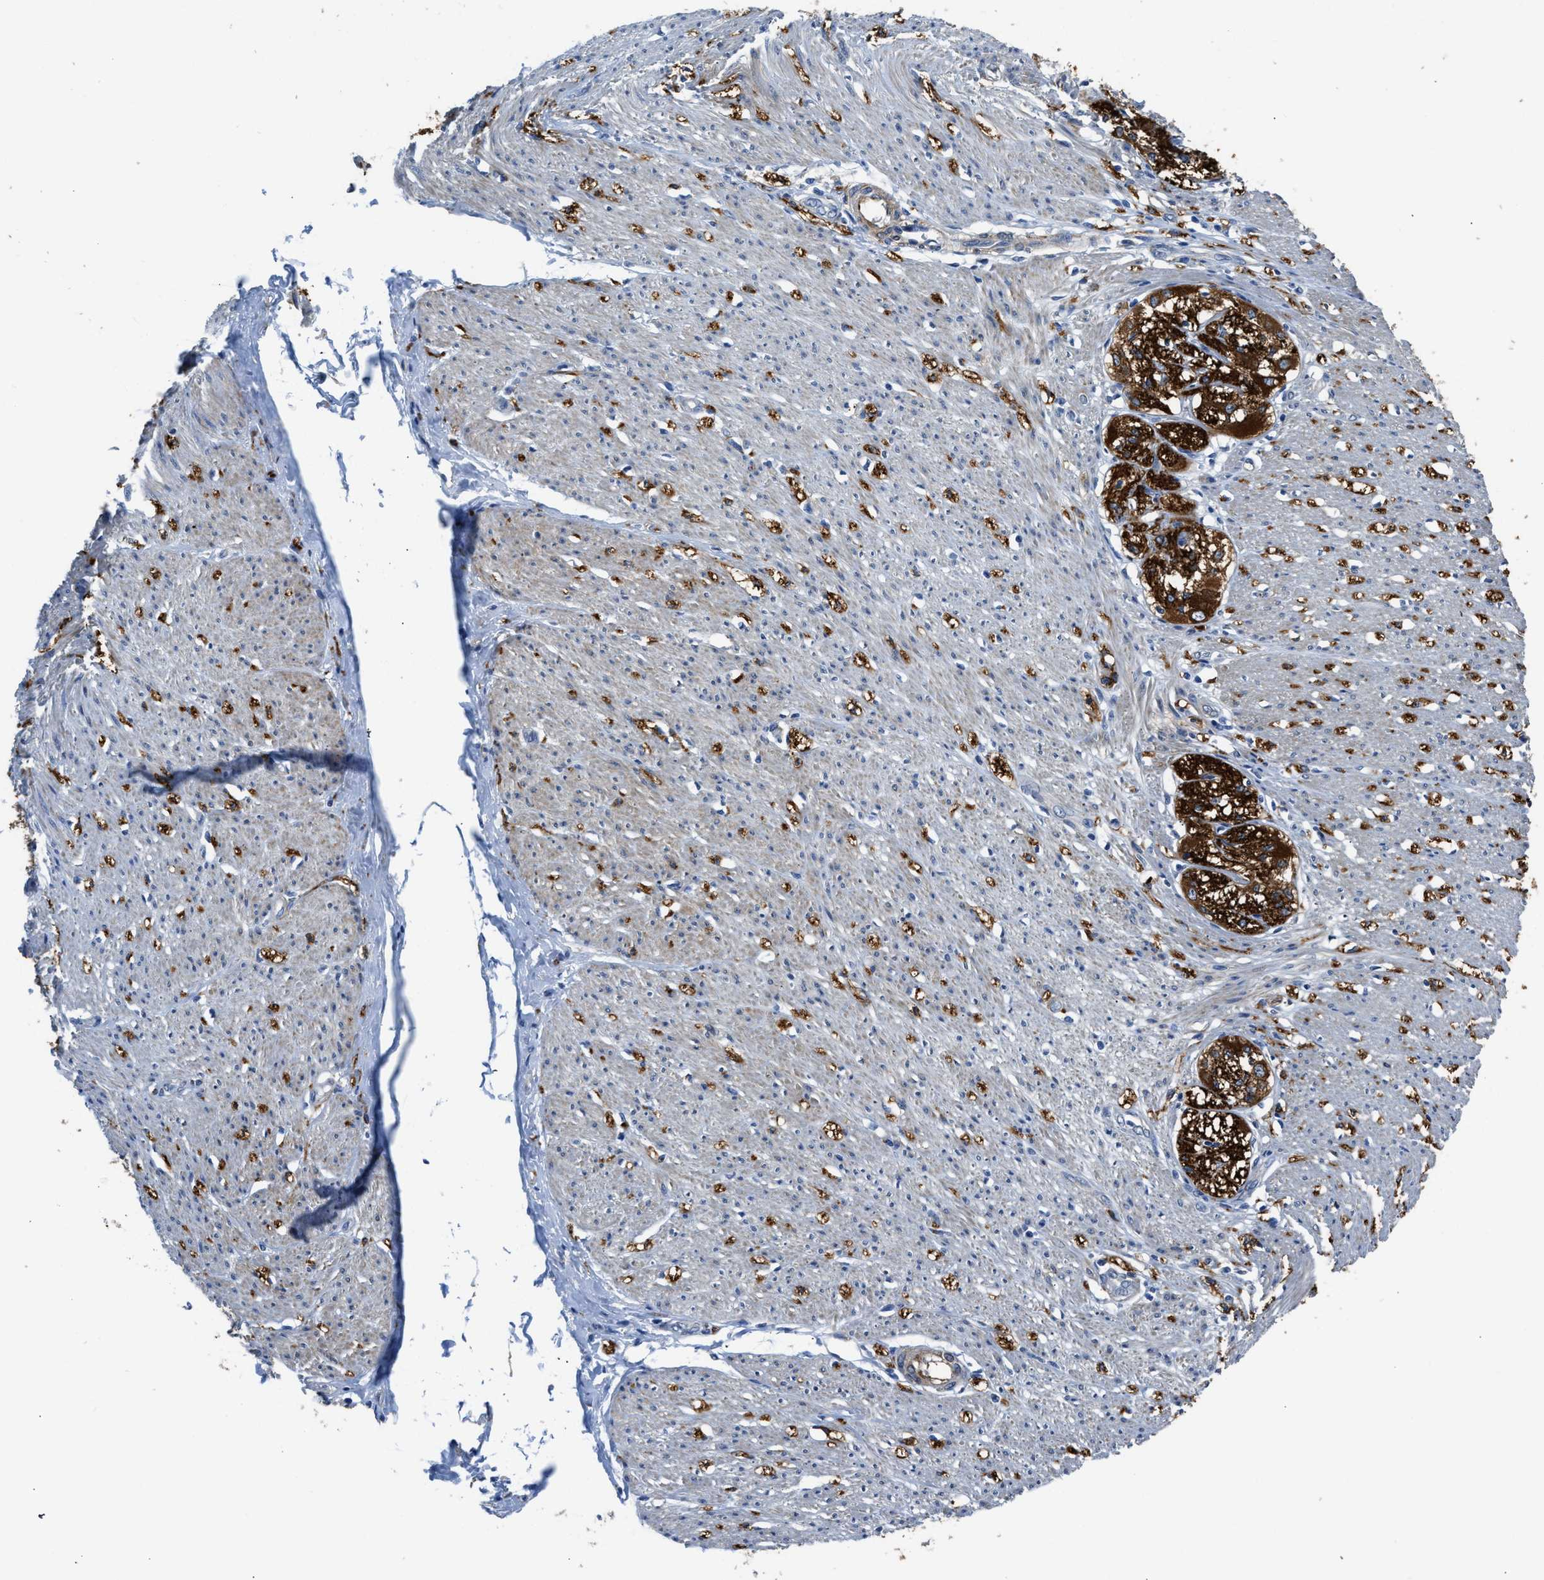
{"staining": {"intensity": "negative", "quantity": "none", "location": "none"}, "tissue": "adipose tissue", "cell_type": "Adipocytes", "image_type": "normal", "snomed": [{"axis": "morphology", "description": "Normal tissue, NOS"}, {"axis": "morphology", "description": "Adenocarcinoma, NOS"}, {"axis": "topography", "description": "Colon"}, {"axis": "topography", "description": "Peripheral nerve tissue"}], "caption": "IHC image of unremarkable adipose tissue stained for a protein (brown), which exhibits no expression in adipocytes. The staining was performed using DAB to visualize the protein expression in brown, while the nuclei were stained in blue with hematoxylin (Magnification: 20x).", "gene": "ZSWIM5", "patient": {"sex": "male", "age": 14}}